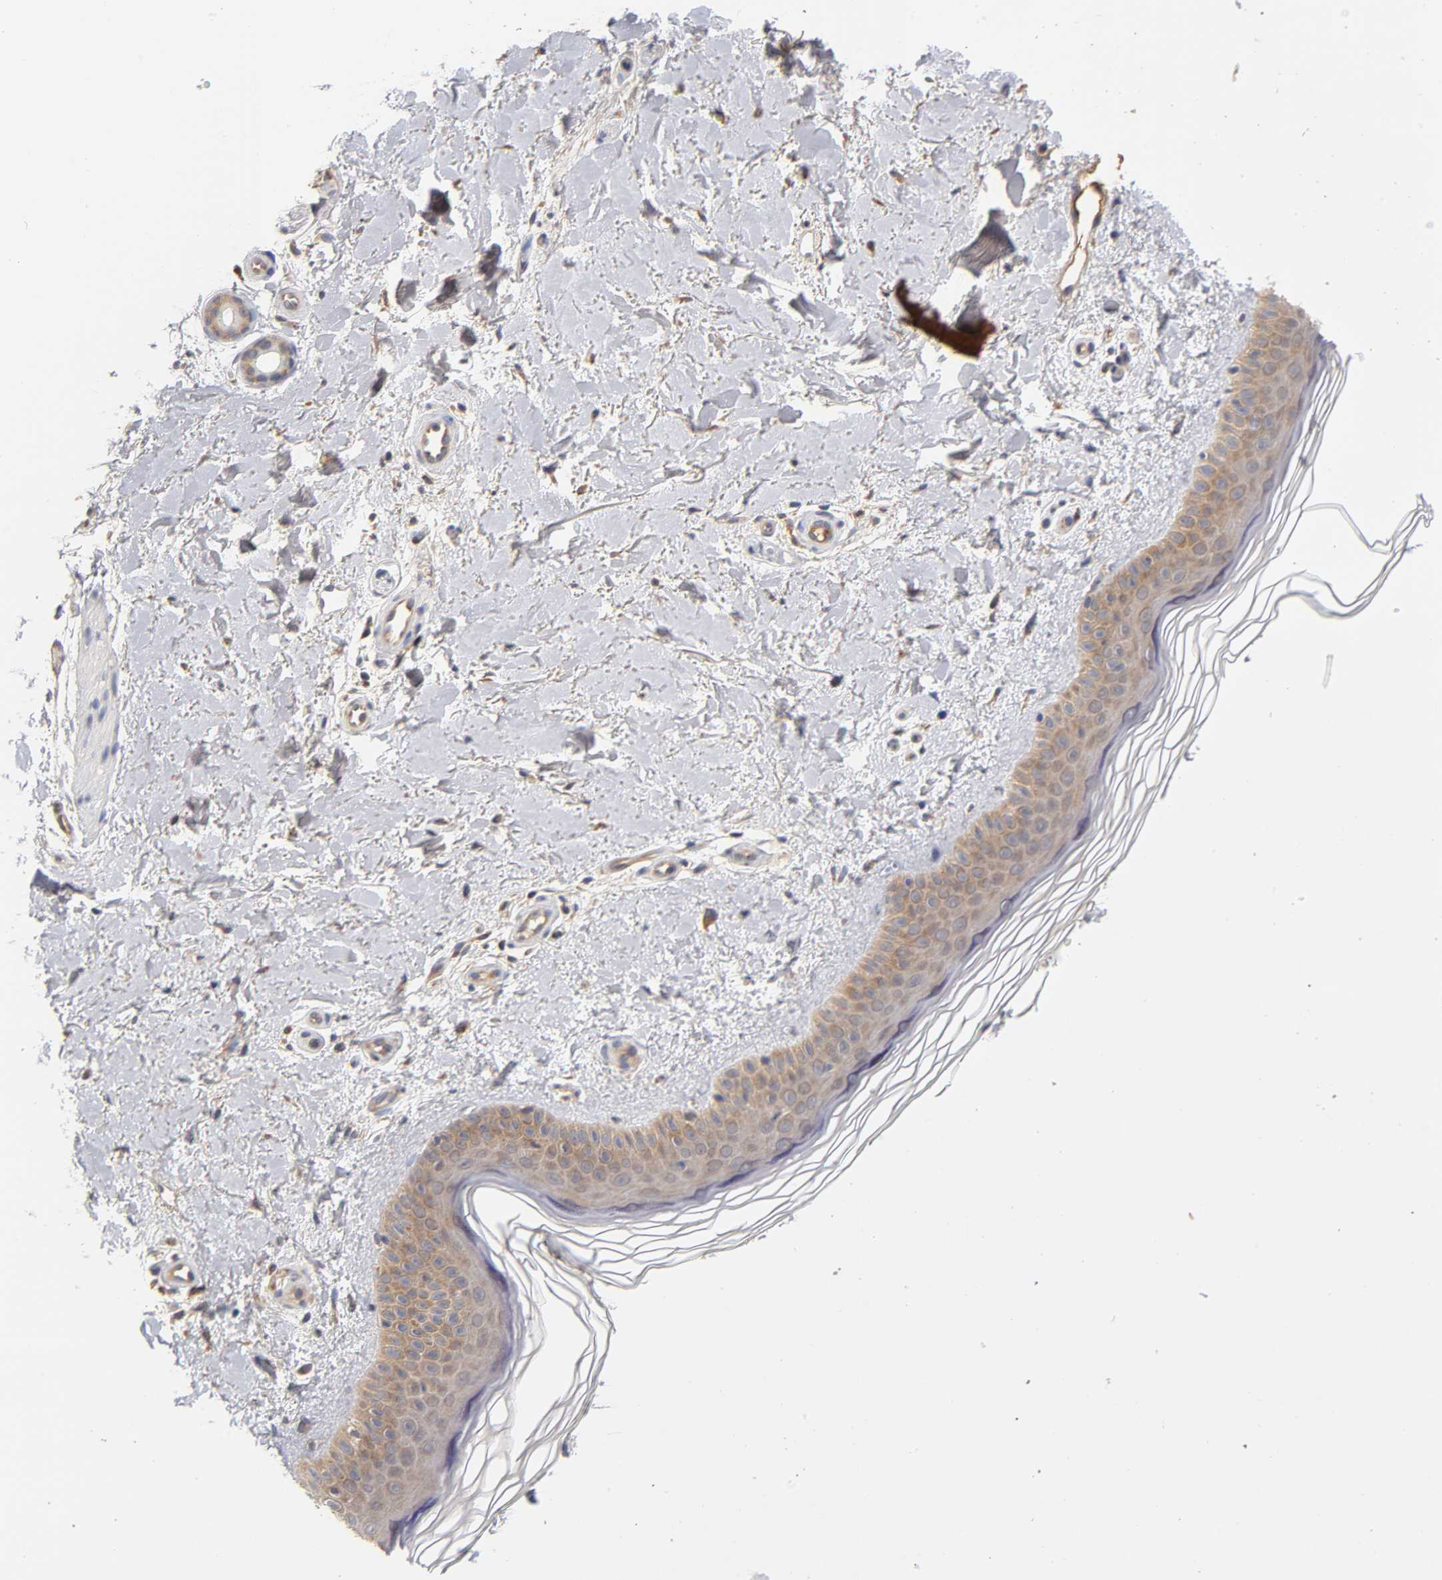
{"staining": {"intensity": "negative", "quantity": "none", "location": "none"}, "tissue": "skin", "cell_type": "Fibroblasts", "image_type": "normal", "snomed": [{"axis": "morphology", "description": "Normal tissue, NOS"}, {"axis": "topography", "description": "Skin"}], "caption": "Immunohistochemical staining of benign skin exhibits no significant positivity in fibroblasts. (DAB immunohistochemistry with hematoxylin counter stain).", "gene": "RPS29", "patient": {"sex": "female", "age": 19}}